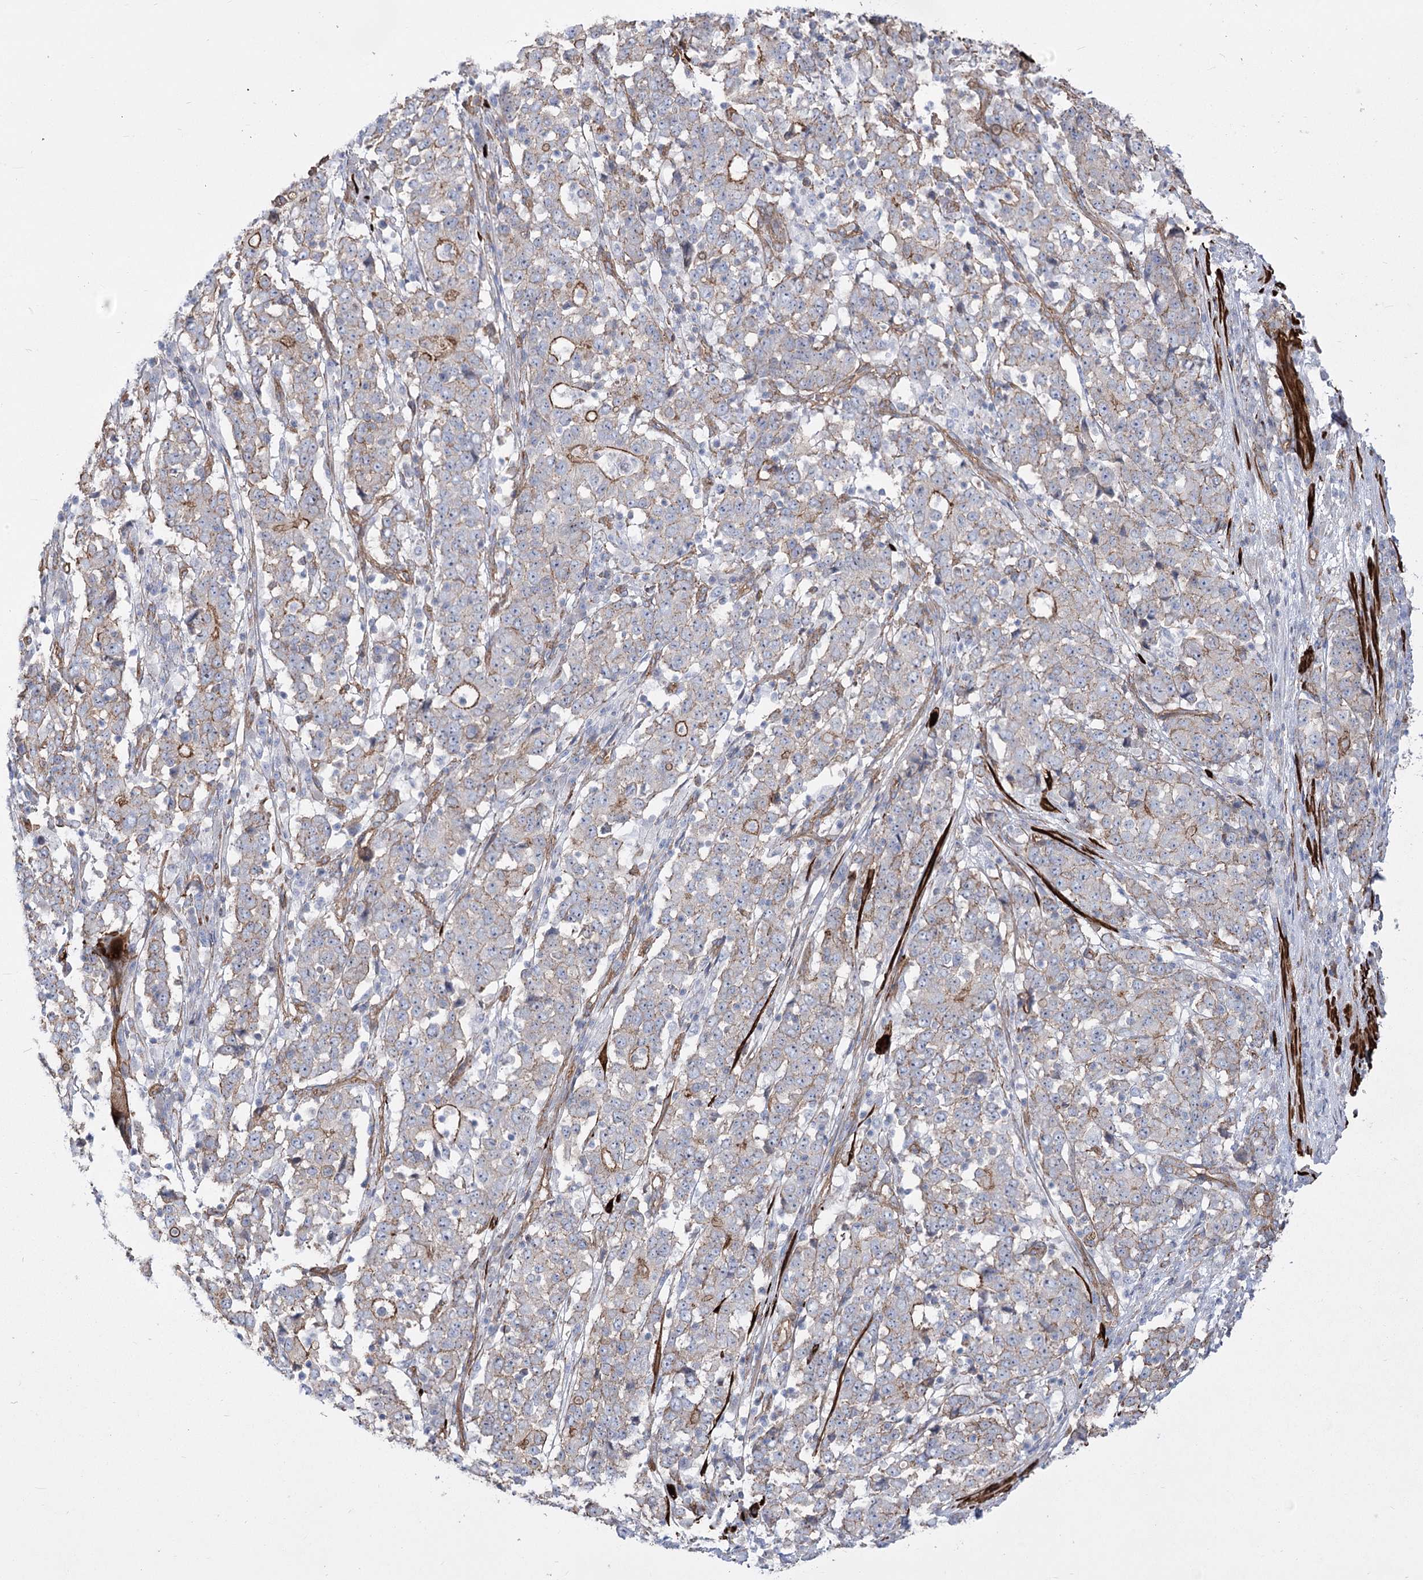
{"staining": {"intensity": "moderate", "quantity": "<25%", "location": "cytoplasmic/membranous"}, "tissue": "stomach cancer", "cell_type": "Tumor cells", "image_type": "cancer", "snomed": [{"axis": "morphology", "description": "Adenocarcinoma, NOS"}, {"axis": "topography", "description": "Stomach"}], "caption": "Brown immunohistochemical staining in adenocarcinoma (stomach) displays moderate cytoplasmic/membranous positivity in approximately <25% of tumor cells.", "gene": "PLEKHA5", "patient": {"sex": "male", "age": 59}}